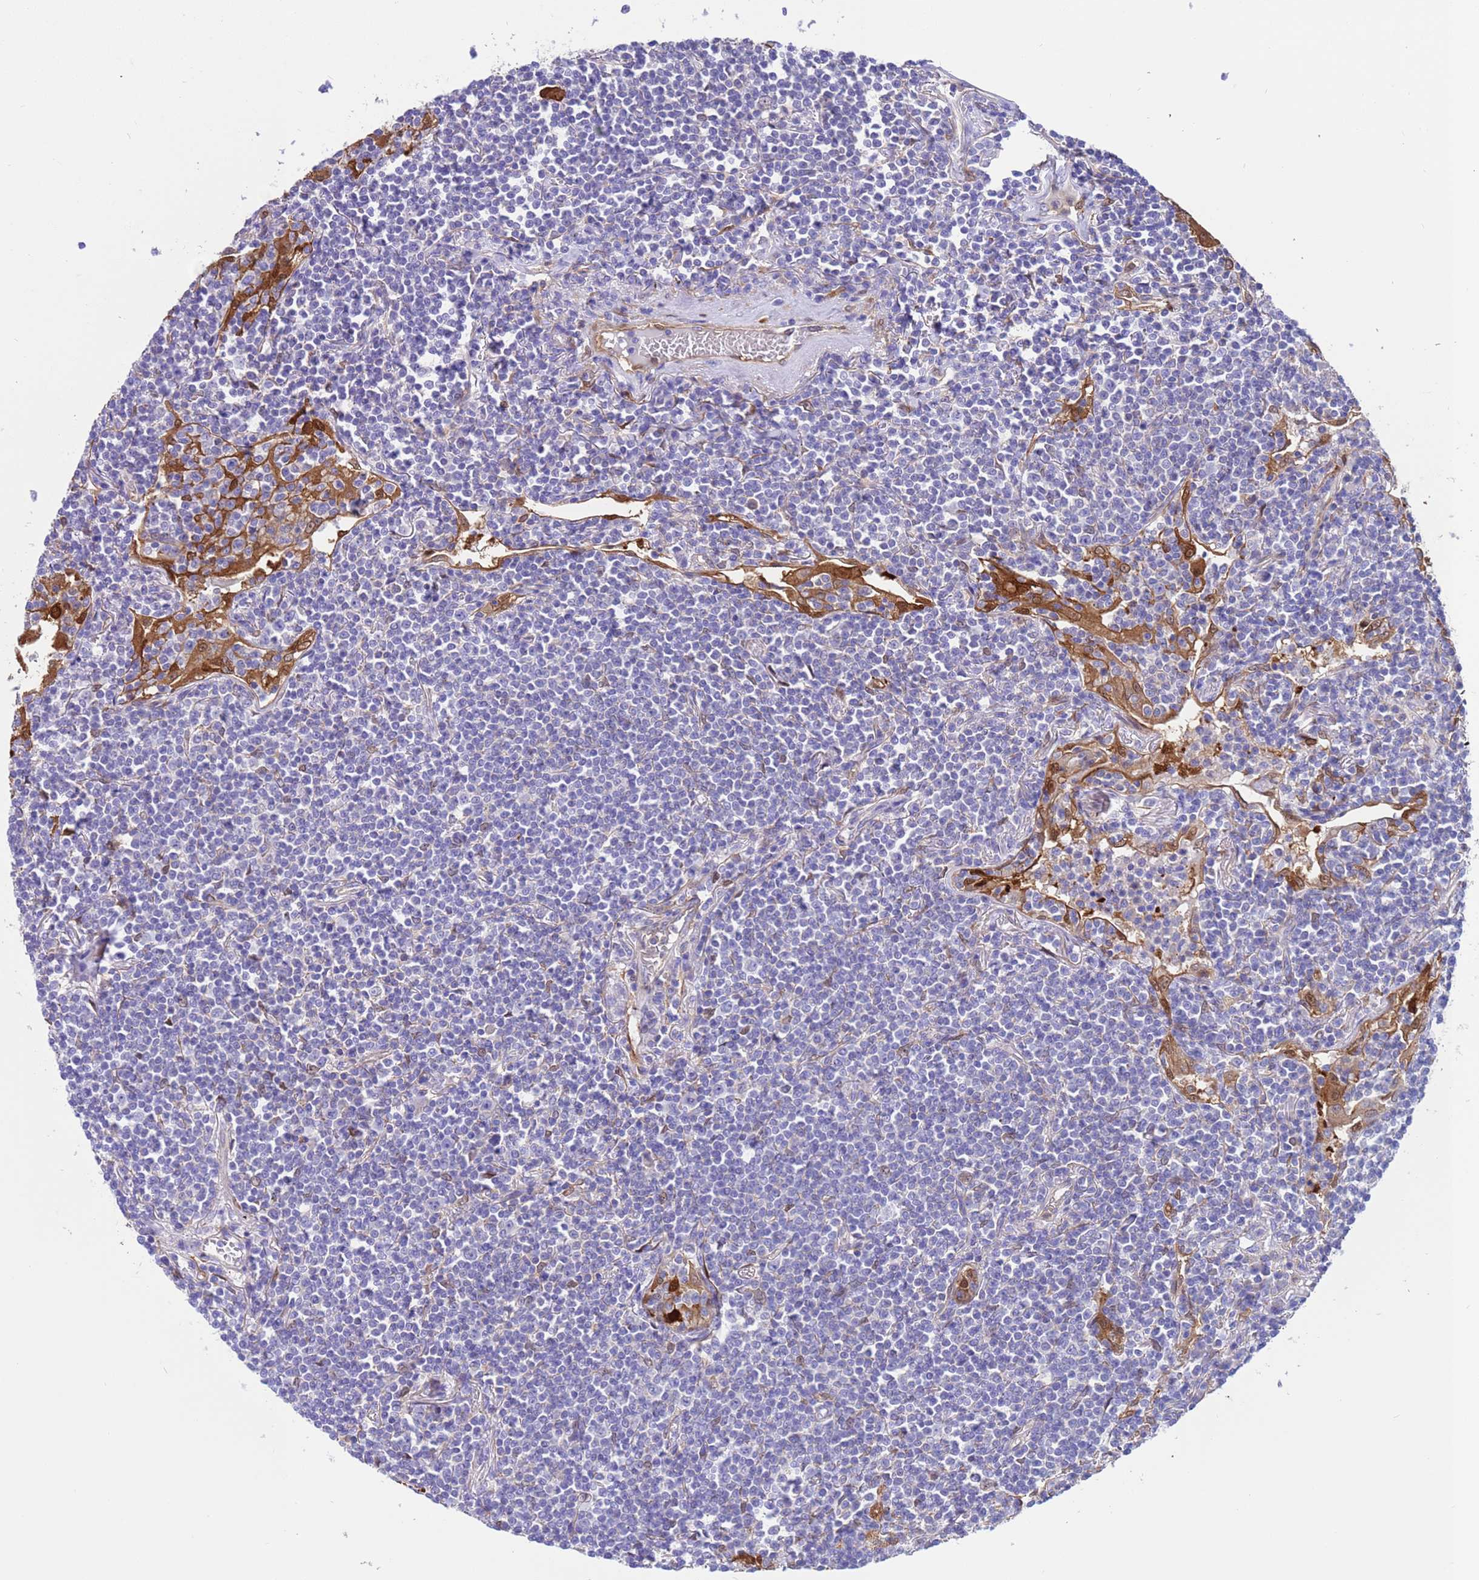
{"staining": {"intensity": "negative", "quantity": "none", "location": "none"}, "tissue": "lymphoma", "cell_type": "Tumor cells", "image_type": "cancer", "snomed": [{"axis": "morphology", "description": "Malignant lymphoma, non-Hodgkin's type, Low grade"}, {"axis": "topography", "description": "Lung"}], "caption": "Tumor cells are negative for protein expression in human lymphoma. (Brightfield microscopy of DAB (3,3'-diaminobenzidine) IHC at high magnification).", "gene": "C6orf47", "patient": {"sex": "female", "age": 71}}